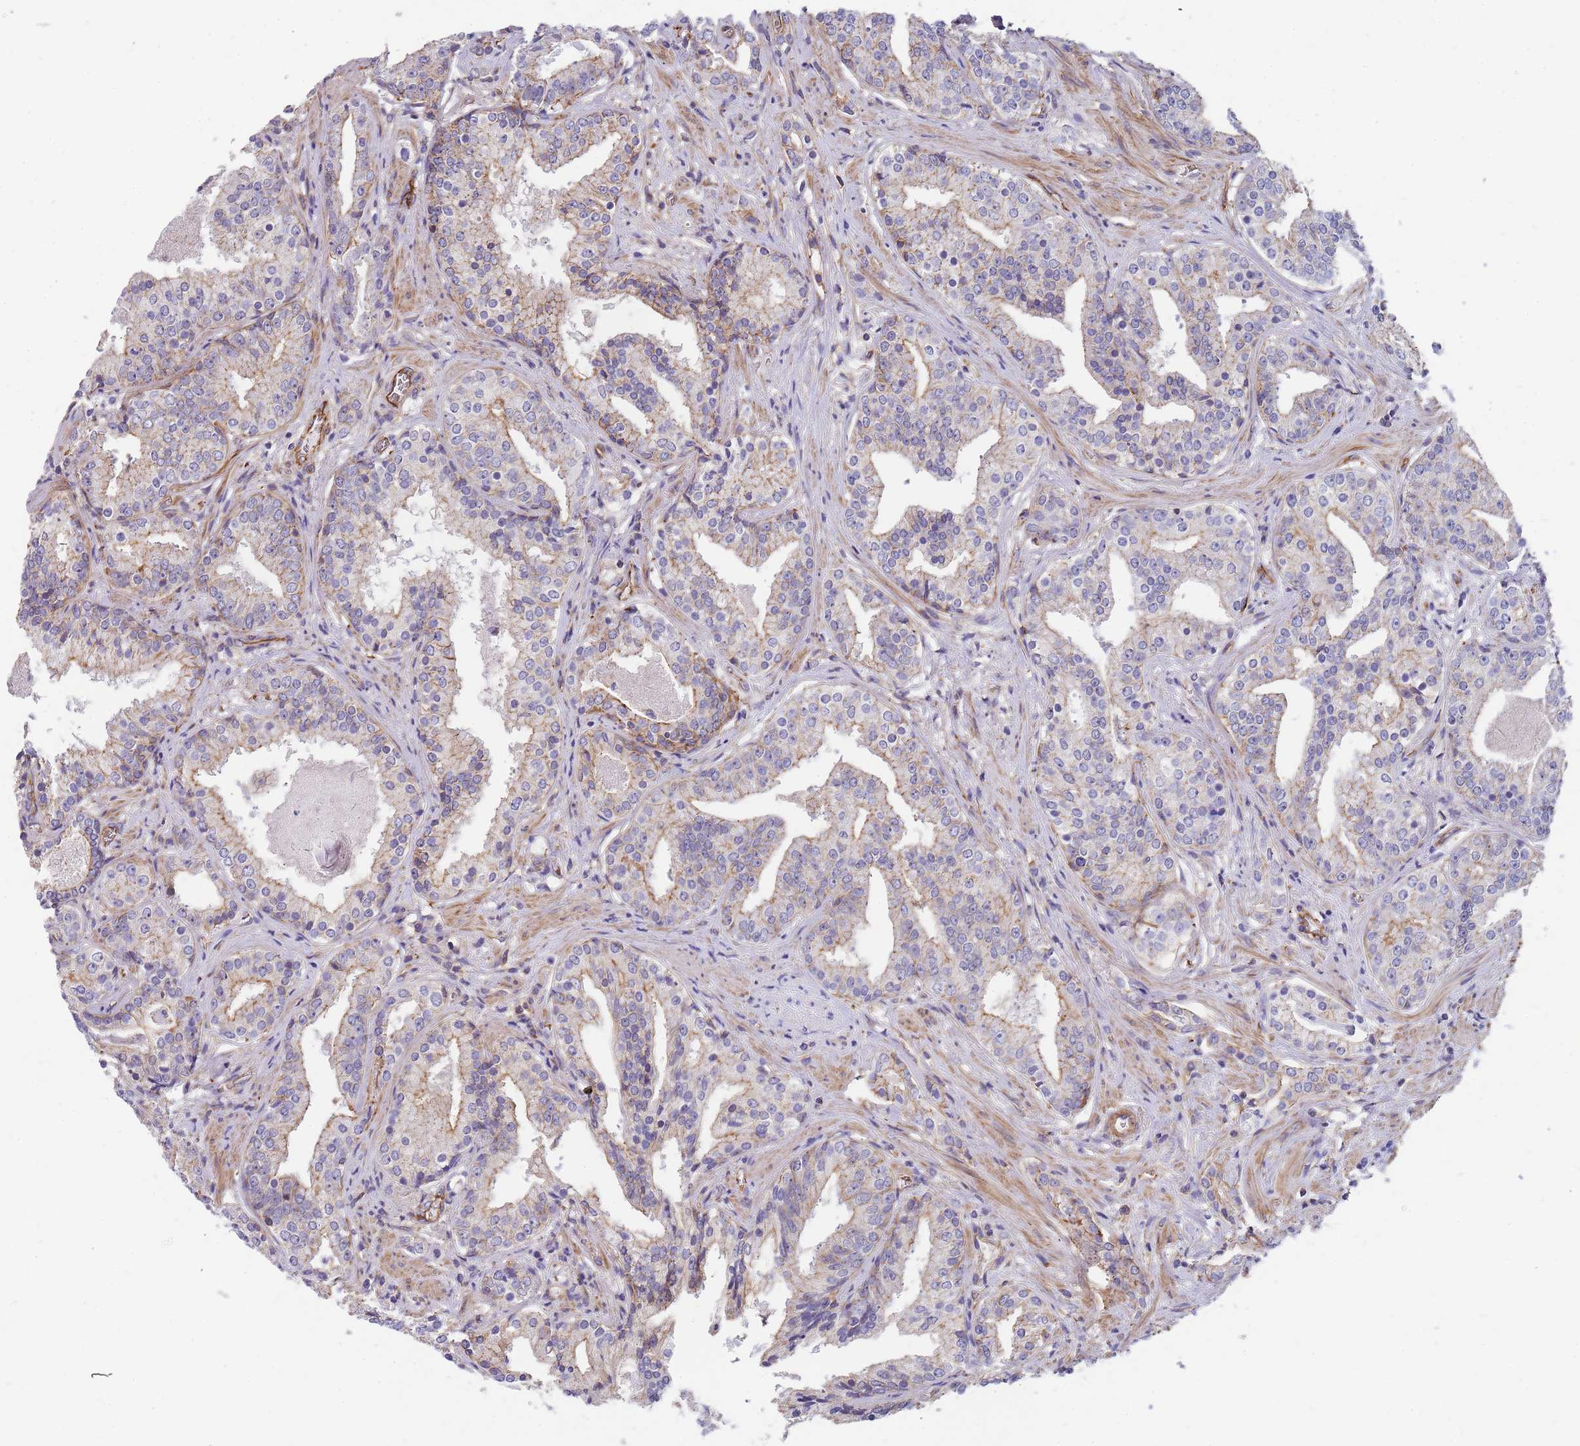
{"staining": {"intensity": "weak", "quantity": "<25%", "location": "cytoplasmic/membranous"}, "tissue": "prostate cancer", "cell_type": "Tumor cells", "image_type": "cancer", "snomed": [{"axis": "morphology", "description": "Adenocarcinoma, High grade"}, {"axis": "topography", "description": "Prostate"}], "caption": "Immunohistochemistry (IHC) of human prostate cancer (adenocarcinoma (high-grade)) shows no staining in tumor cells.", "gene": "GFRAL", "patient": {"sex": "male", "age": 58}}